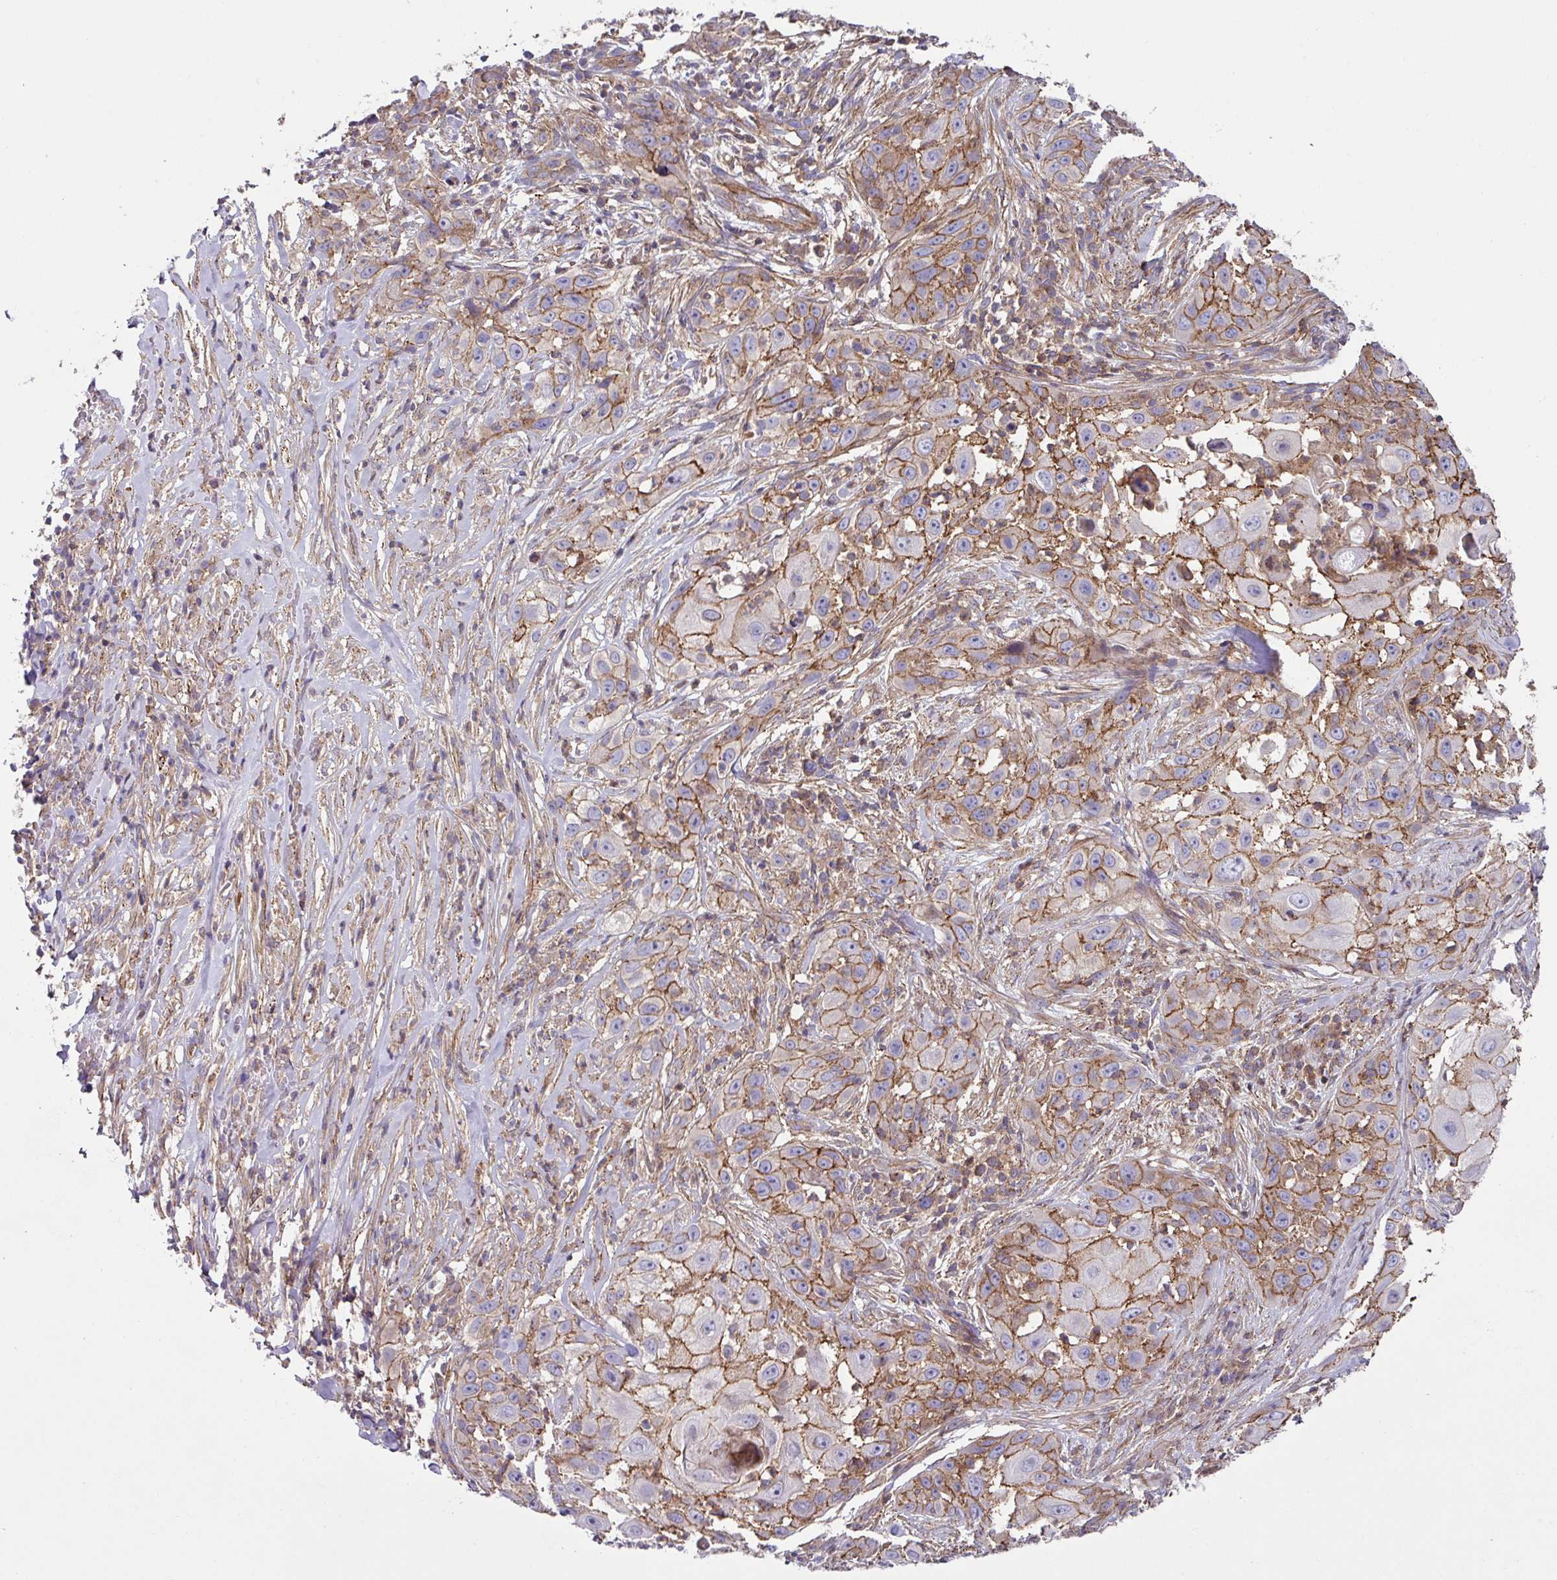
{"staining": {"intensity": "moderate", "quantity": ">75%", "location": "cytoplasmic/membranous"}, "tissue": "skin cancer", "cell_type": "Tumor cells", "image_type": "cancer", "snomed": [{"axis": "morphology", "description": "Squamous cell carcinoma, NOS"}, {"axis": "topography", "description": "Skin"}], "caption": "Skin cancer stained with DAB IHC shows medium levels of moderate cytoplasmic/membranous expression in approximately >75% of tumor cells. (Brightfield microscopy of DAB IHC at high magnification).", "gene": "RIC1", "patient": {"sex": "female", "age": 44}}